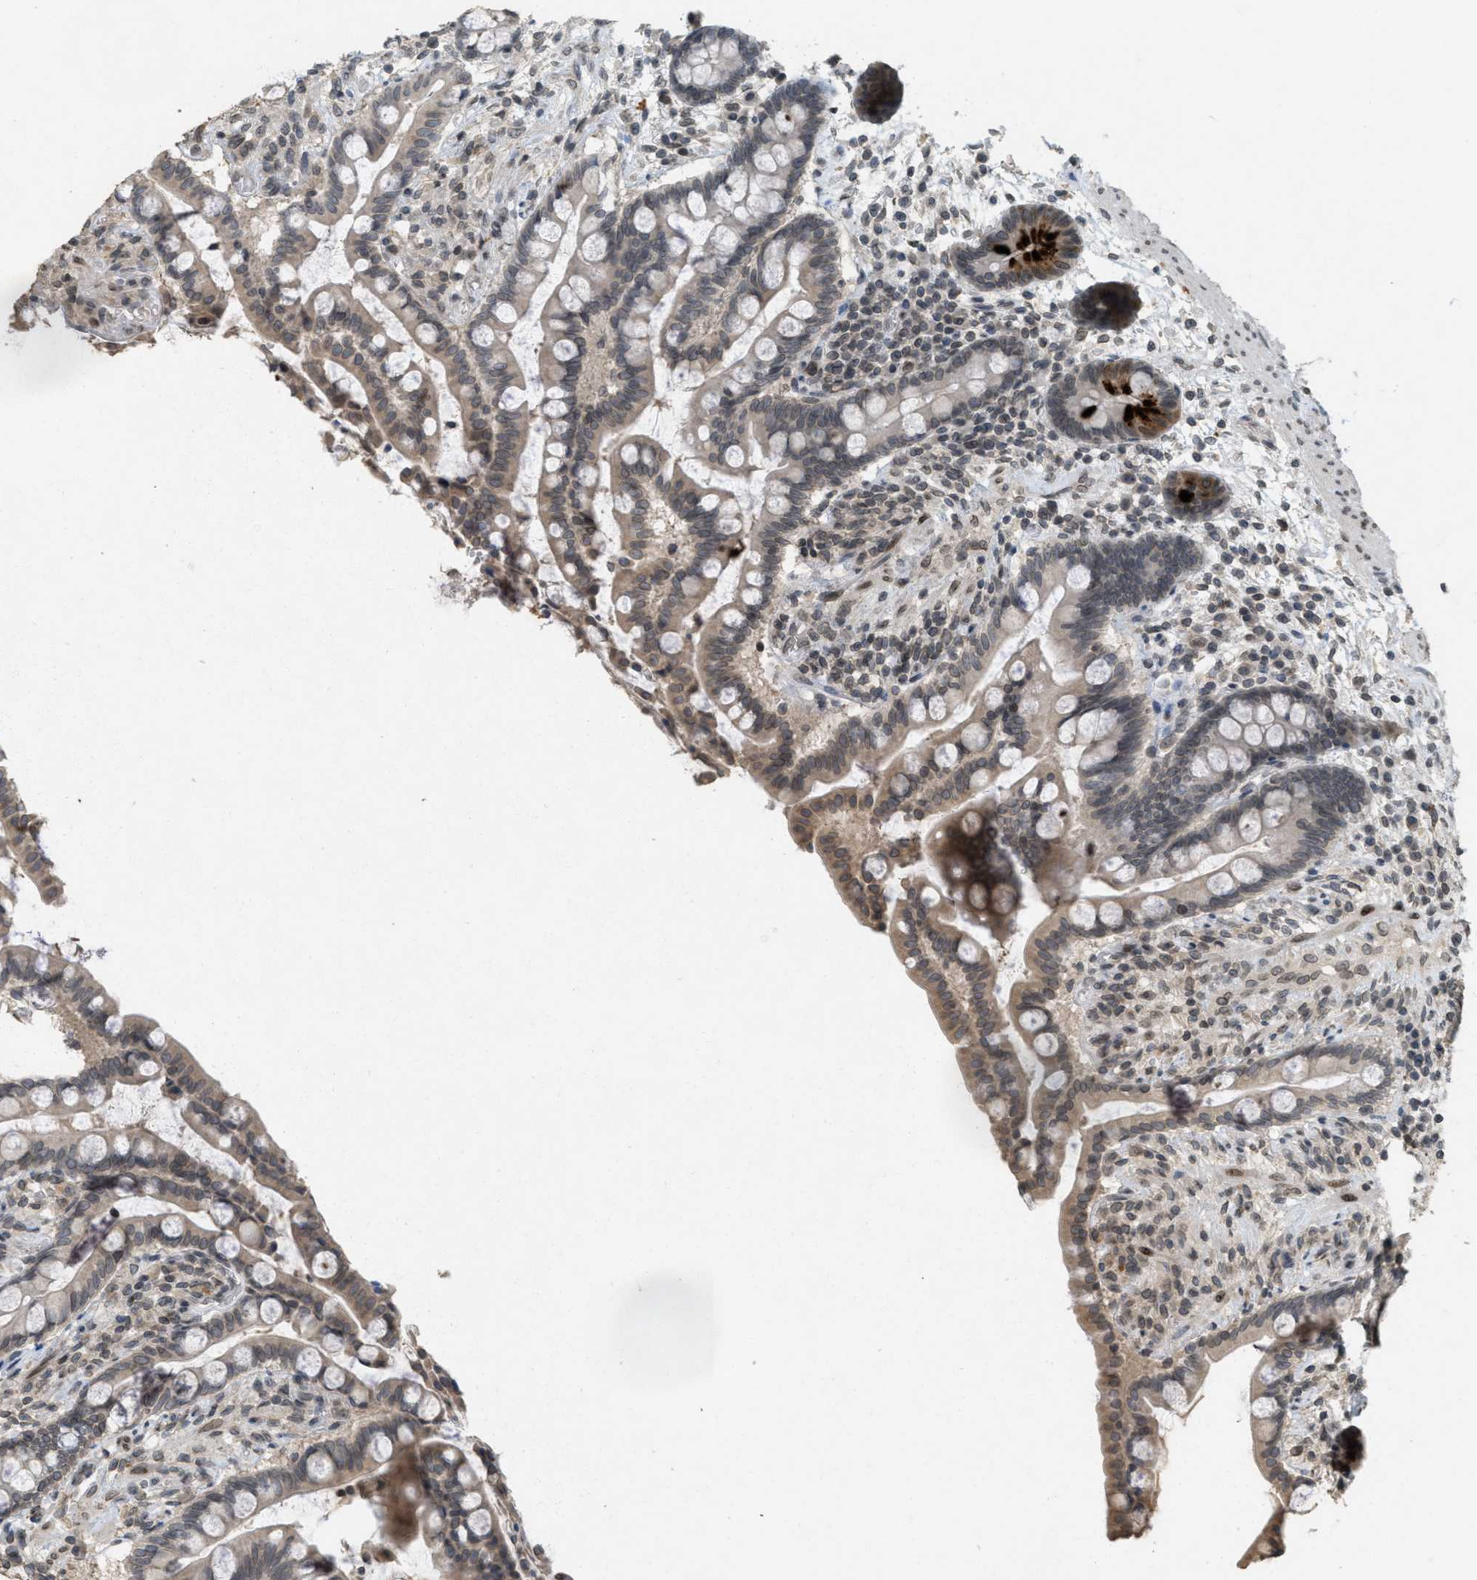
{"staining": {"intensity": "weak", "quantity": "25%-75%", "location": "cytoplasmic/membranous"}, "tissue": "colon", "cell_type": "Endothelial cells", "image_type": "normal", "snomed": [{"axis": "morphology", "description": "Normal tissue, NOS"}, {"axis": "topography", "description": "Colon"}], "caption": "Human colon stained with a brown dye reveals weak cytoplasmic/membranous positive expression in about 25%-75% of endothelial cells.", "gene": "ABHD6", "patient": {"sex": "male", "age": 73}}